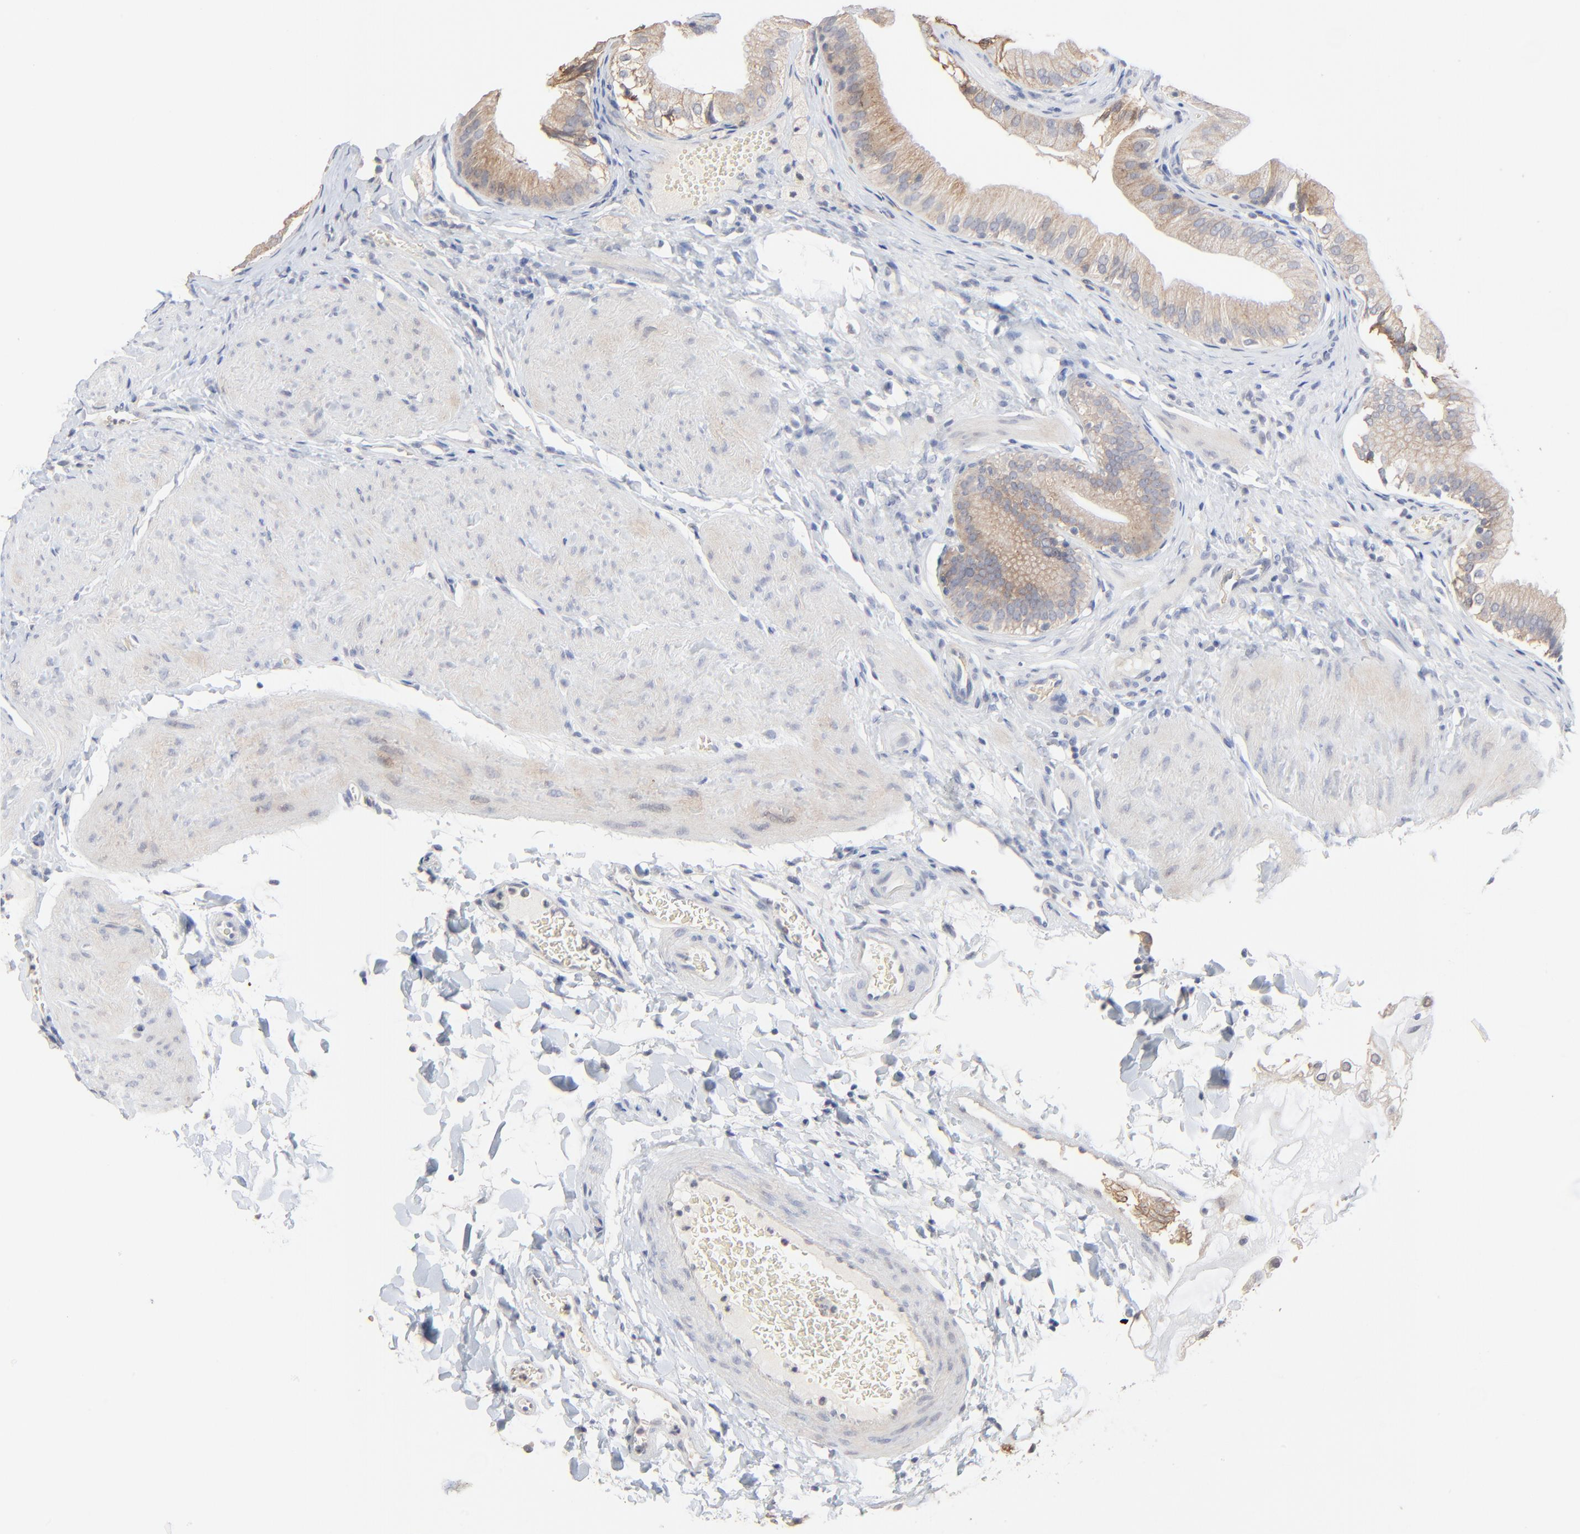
{"staining": {"intensity": "weak", "quantity": ">75%", "location": "cytoplasmic/membranous"}, "tissue": "gallbladder", "cell_type": "Glandular cells", "image_type": "normal", "snomed": [{"axis": "morphology", "description": "Normal tissue, NOS"}, {"axis": "topography", "description": "Gallbladder"}], "caption": "IHC (DAB) staining of normal gallbladder reveals weak cytoplasmic/membranous protein positivity in approximately >75% of glandular cells.", "gene": "FANCB", "patient": {"sex": "female", "age": 24}}